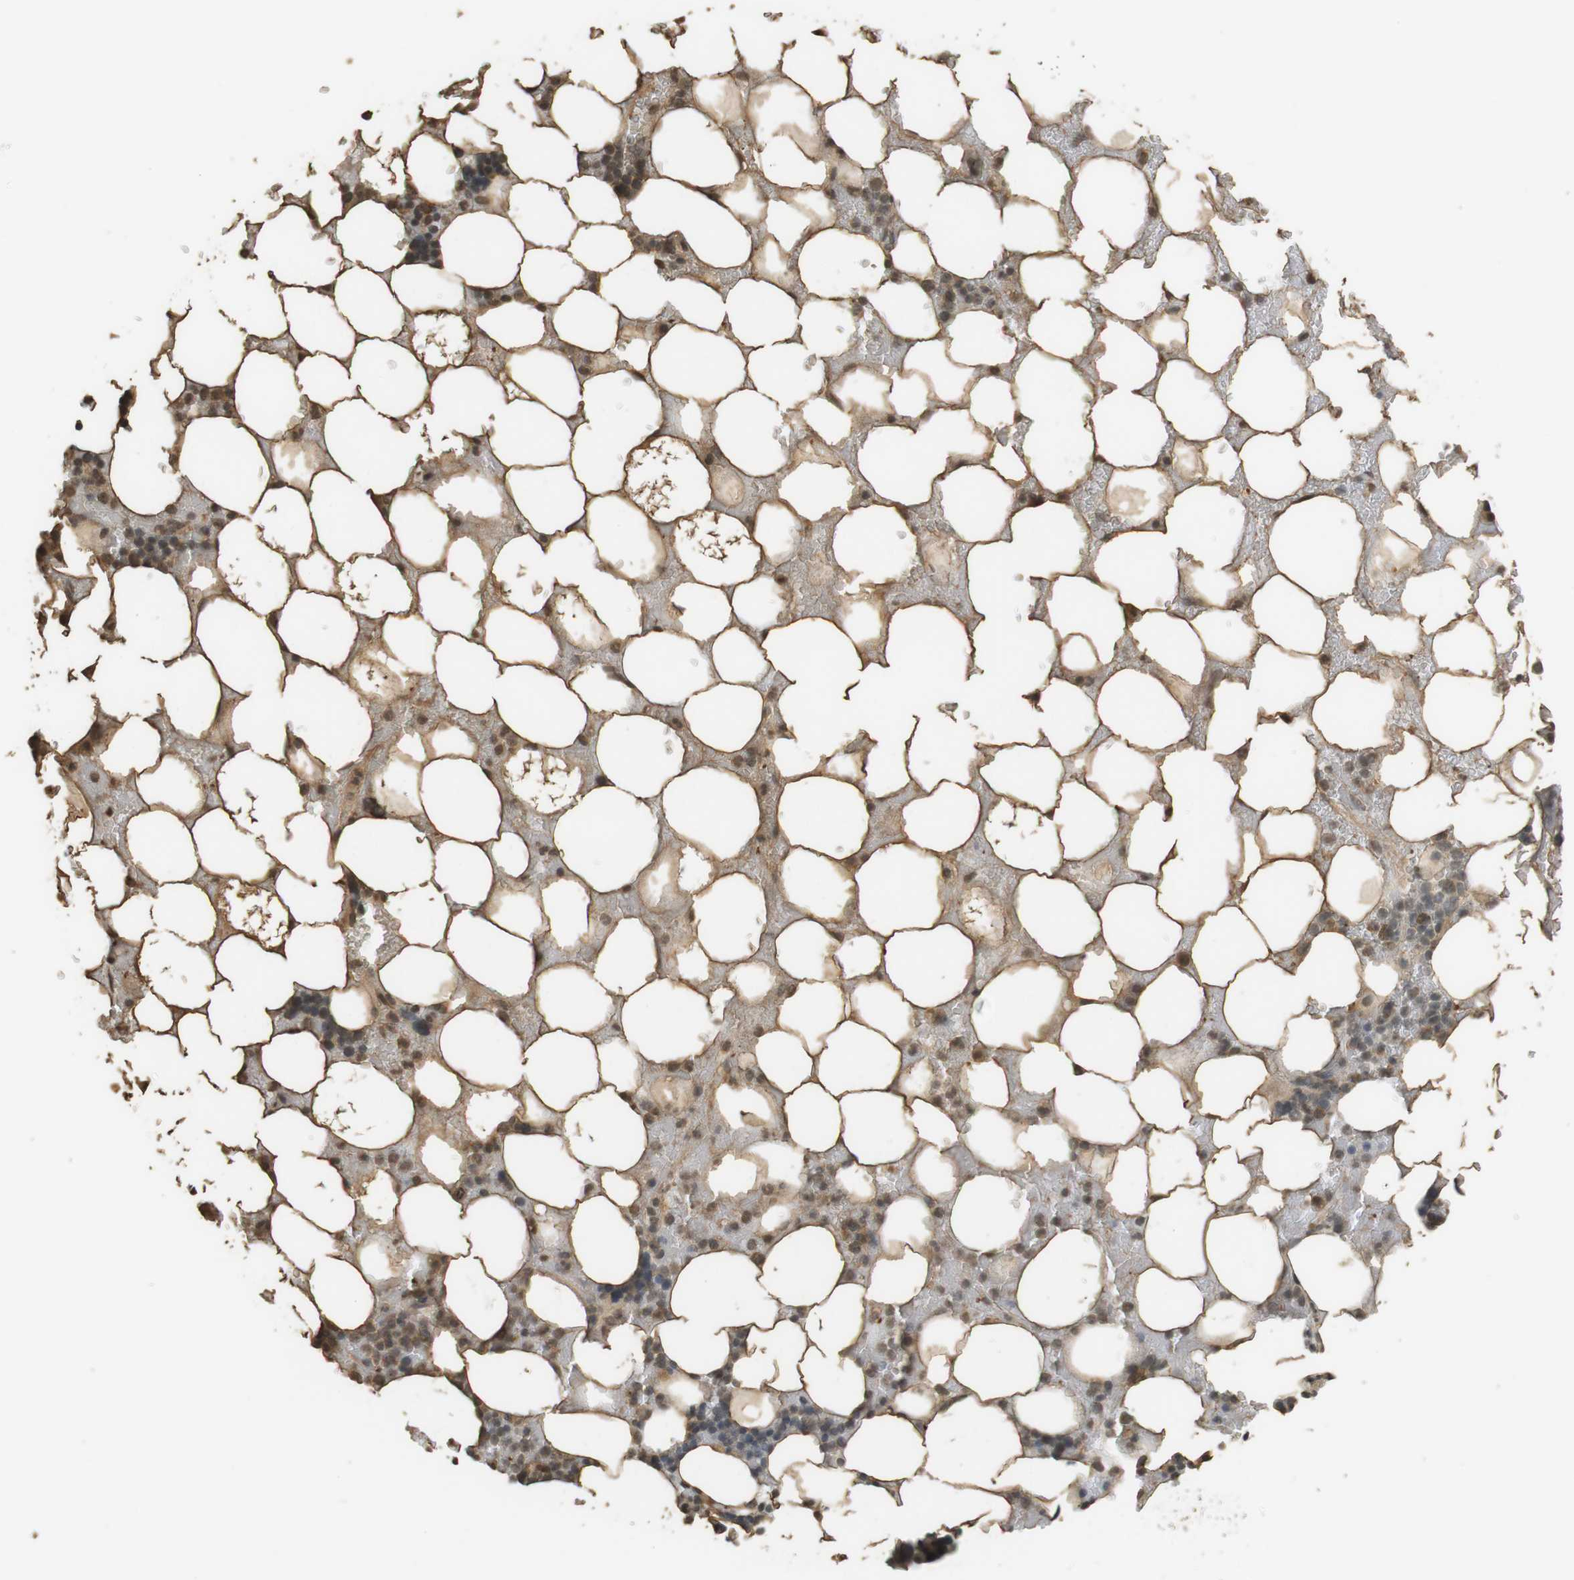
{"staining": {"intensity": "moderate", "quantity": "25%-75%", "location": "cytoplasmic/membranous"}, "tissue": "bone marrow", "cell_type": "Hematopoietic cells", "image_type": "normal", "snomed": [{"axis": "morphology", "description": "Normal tissue, NOS"}, {"axis": "topography", "description": "Bone marrow"}], "caption": "Moderate cytoplasmic/membranous expression for a protein is present in approximately 25%-75% of hematopoietic cells of unremarkable bone marrow using immunohistochemistry (IHC).", "gene": "SRR", "patient": {"sex": "female", "age": 73}}